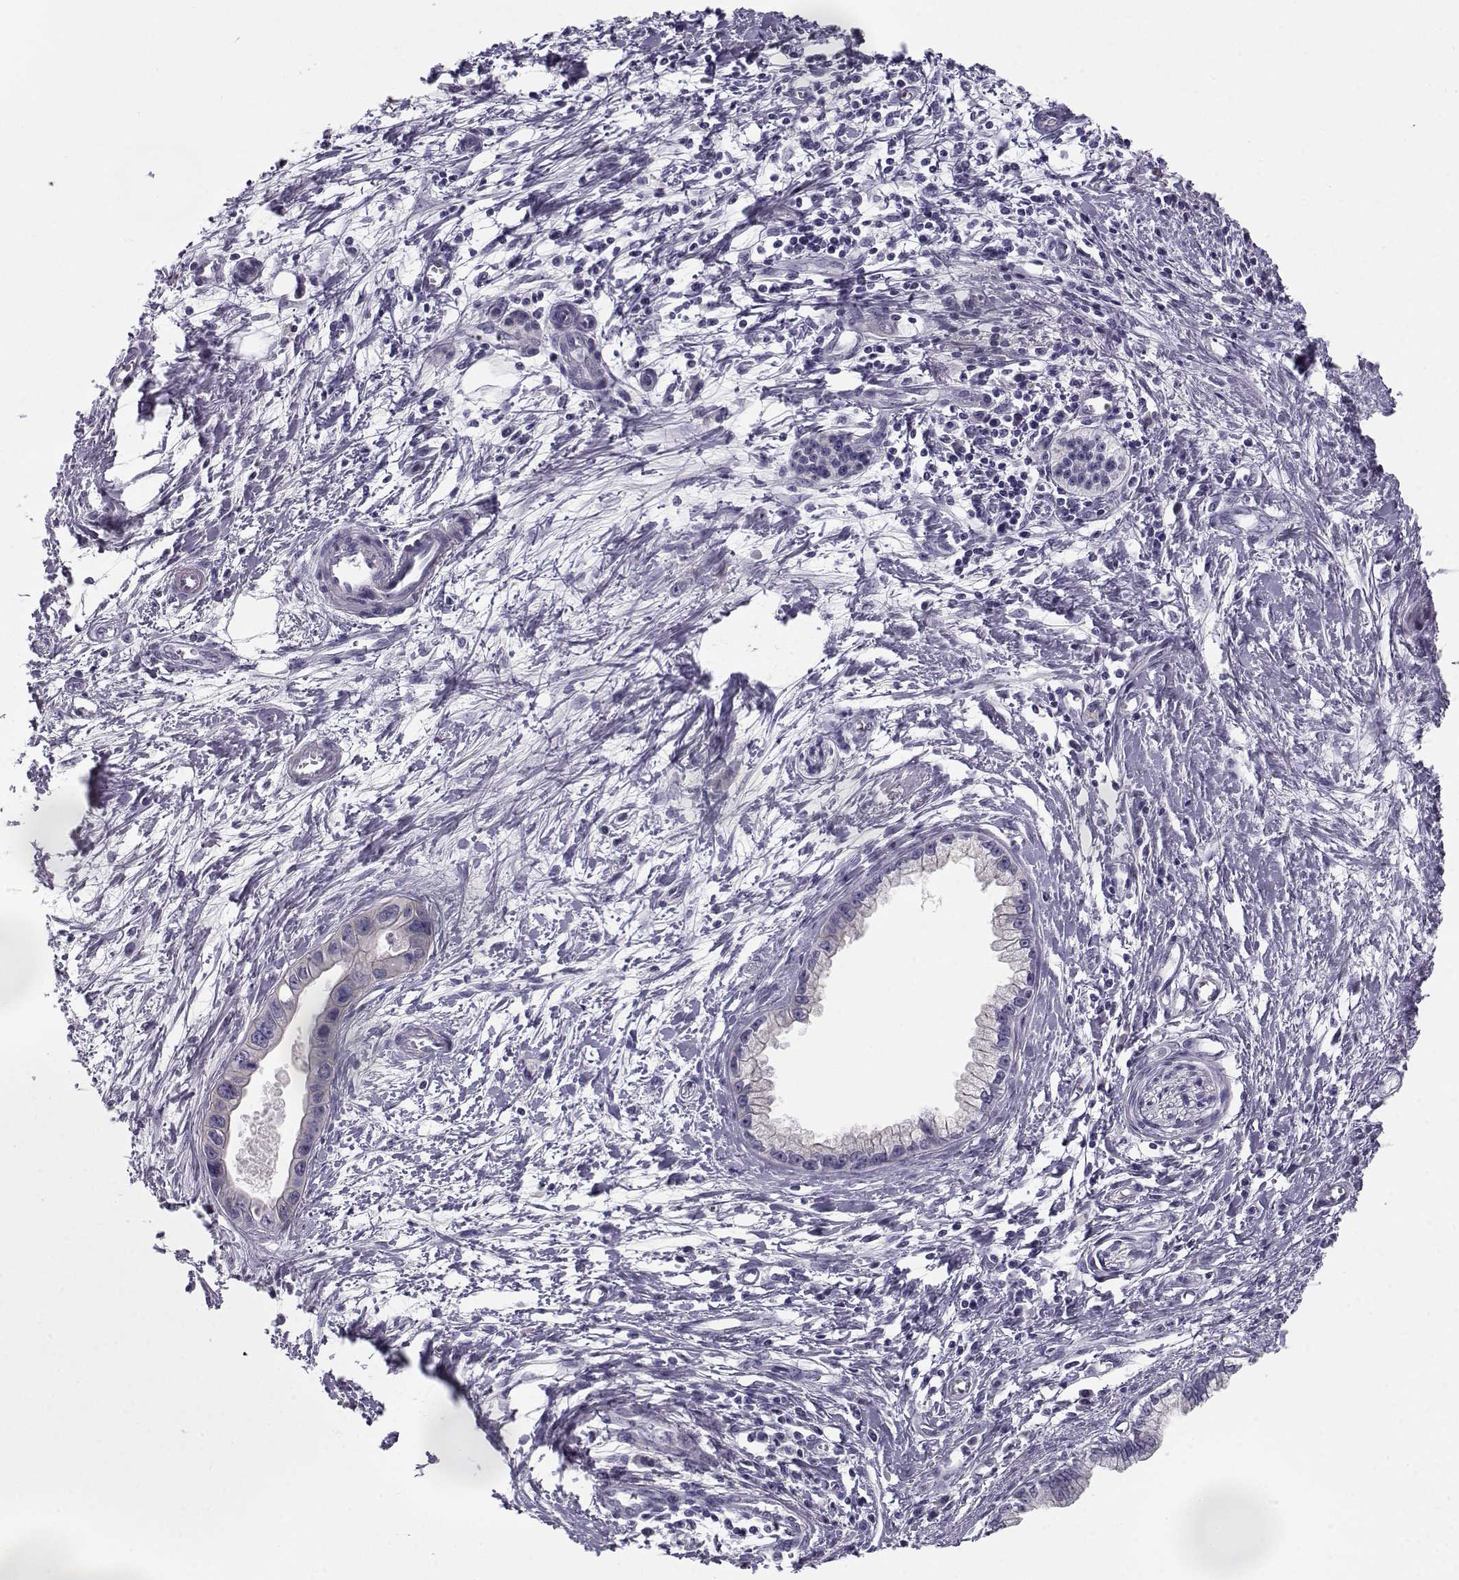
{"staining": {"intensity": "negative", "quantity": "none", "location": "none"}, "tissue": "pancreatic cancer", "cell_type": "Tumor cells", "image_type": "cancer", "snomed": [{"axis": "morphology", "description": "Adenocarcinoma, NOS"}, {"axis": "topography", "description": "Pancreas"}], "caption": "Human adenocarcinoma (pancreatic) stained for a protein using immunohistochemistry (IHC) shows no positivity in tumor cells.", "gene": "CREB3L3", "patient": {"sex": "male", "age": 60}}